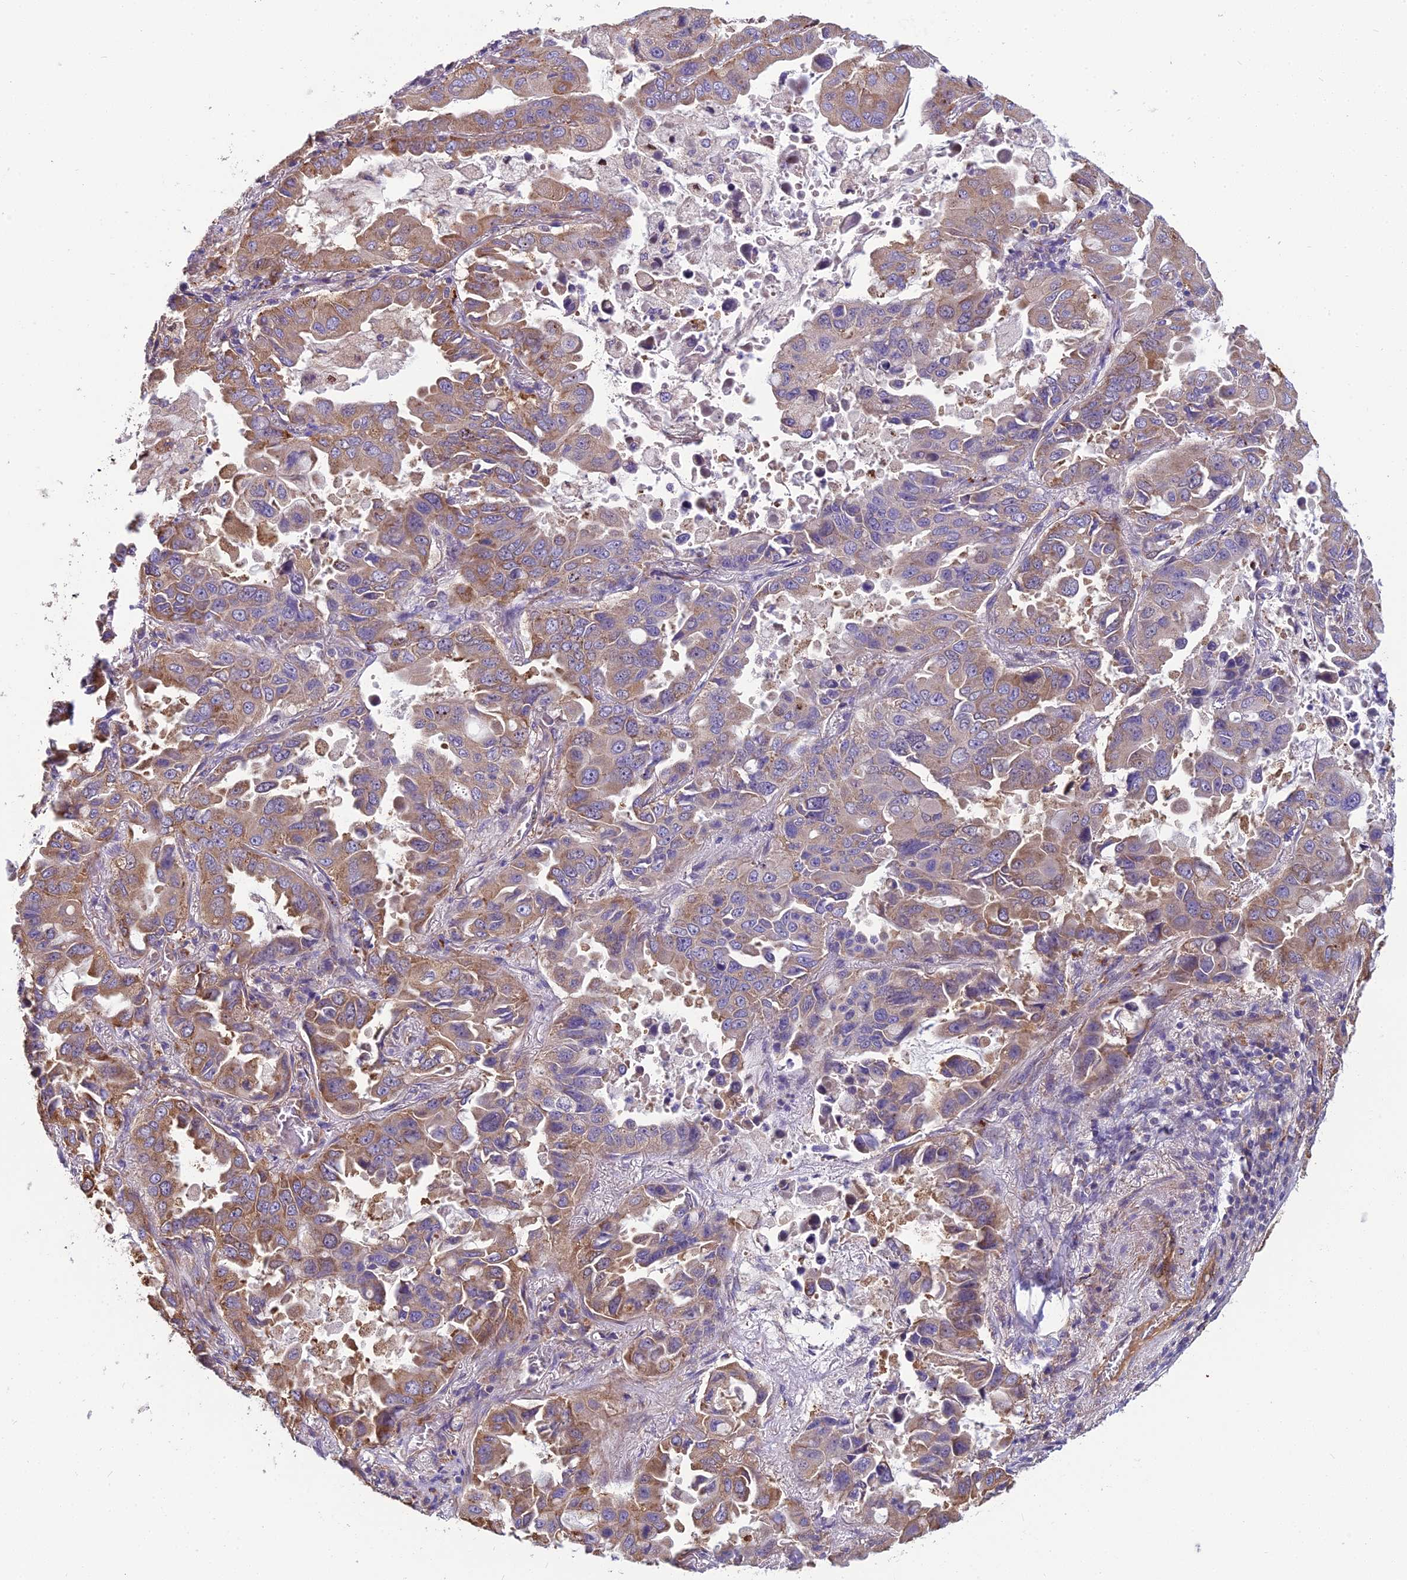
{"staining": {"intensity": "moderate", "quantity": "25%-75%", "location": "cytoplasmic/membranous"}, "tissue": "lung cancer", "cell_type": "Tumor cells", "image_type": "cancer", "snomed": [{"axis": "morphology", "description": "Adenocarcinoma, NOS"}, {"axis": "topography", "description": "Lung"}], "caption": "The micrograph demonstrates staining of lung cancer (adenocarcinoma), revealing moderate cytoplasmic/membranous protein staining (brown color) within tumor cells.", "gene": "SPDL1", "patient": {"sex": "male", "age": 64}}